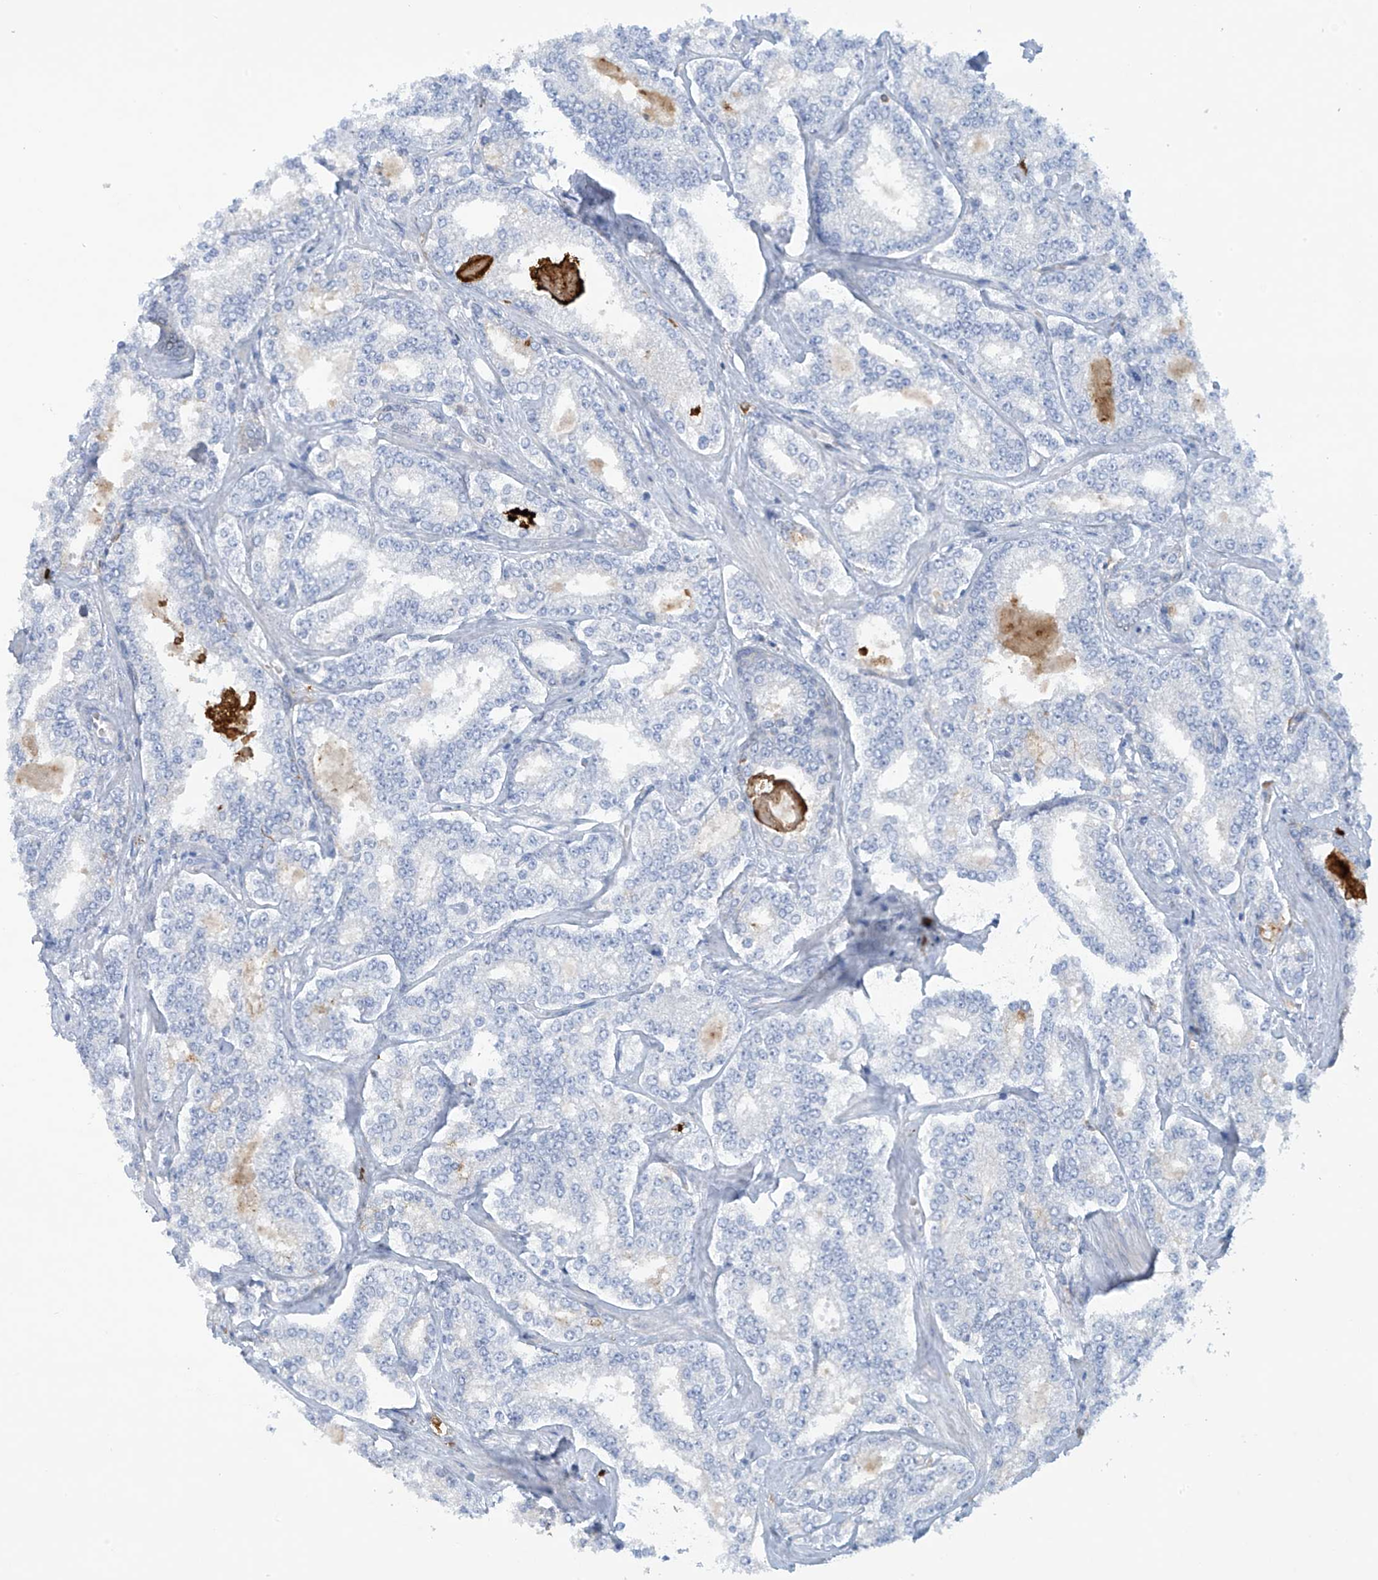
{"staining": {"intensity": "negative", "quantity": "none", "location": "none"}, "tissue": "prostate cancer", "cell_type": "Tumor cells", "image_type": "cancer", "snomed": [{"axis": "morphology", "description": "Normal tissue, NOS"}, {"axis": "morphology", "description": "Adenocarcinoma, High grade"}, {"axis": "topography", "description": "Prostate"}], "caption": "Human adenocarcinoma (high-grade) (prostate) stained for a protein using immunohistochemistry shows no staining in tumor cells.", "gene": "TRMT2B", "patient": {"sex": "male", "age": 83}}